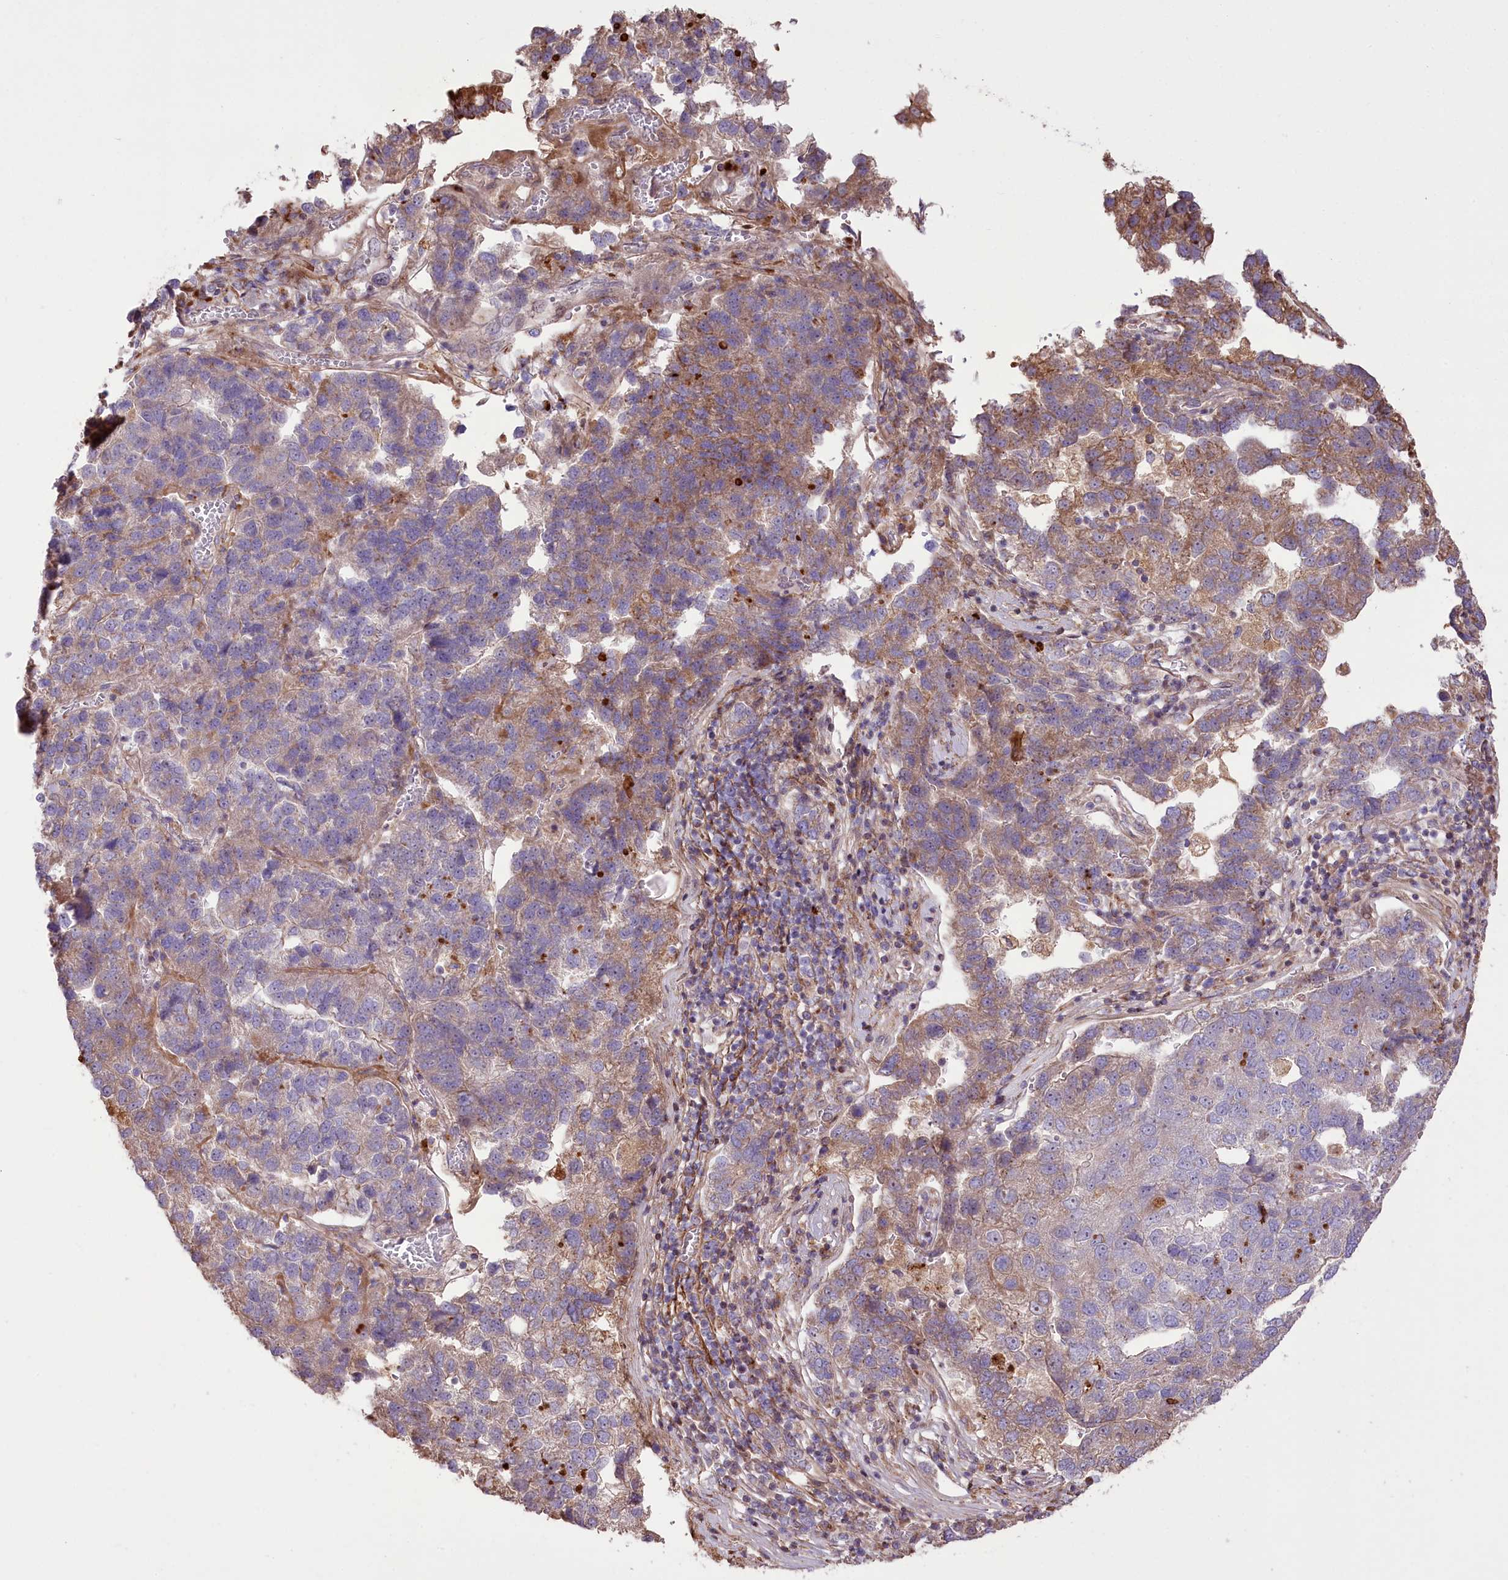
{"staining": {"intensity": "moderate", "quantity": "25%-75%", "location": "cytoplasmic/membranous"}, "tissue": "pancreatic cancer", "cell_type": "Tumor cells", "image_type": "cancer", "snomed": [{"axis": "morphology", "description": "Adenocarcinoma, NOS"}, {"axis": "topography", "description": "Pancreas"}], "caption": "IHC of human pancreatic cancer exhibits medium levels of moderate cytoplasmic/membranous expression in about 25%-75% of tumor cells.", "gene": "RNF24", "patient": {"sex": "female", "age": 61}}